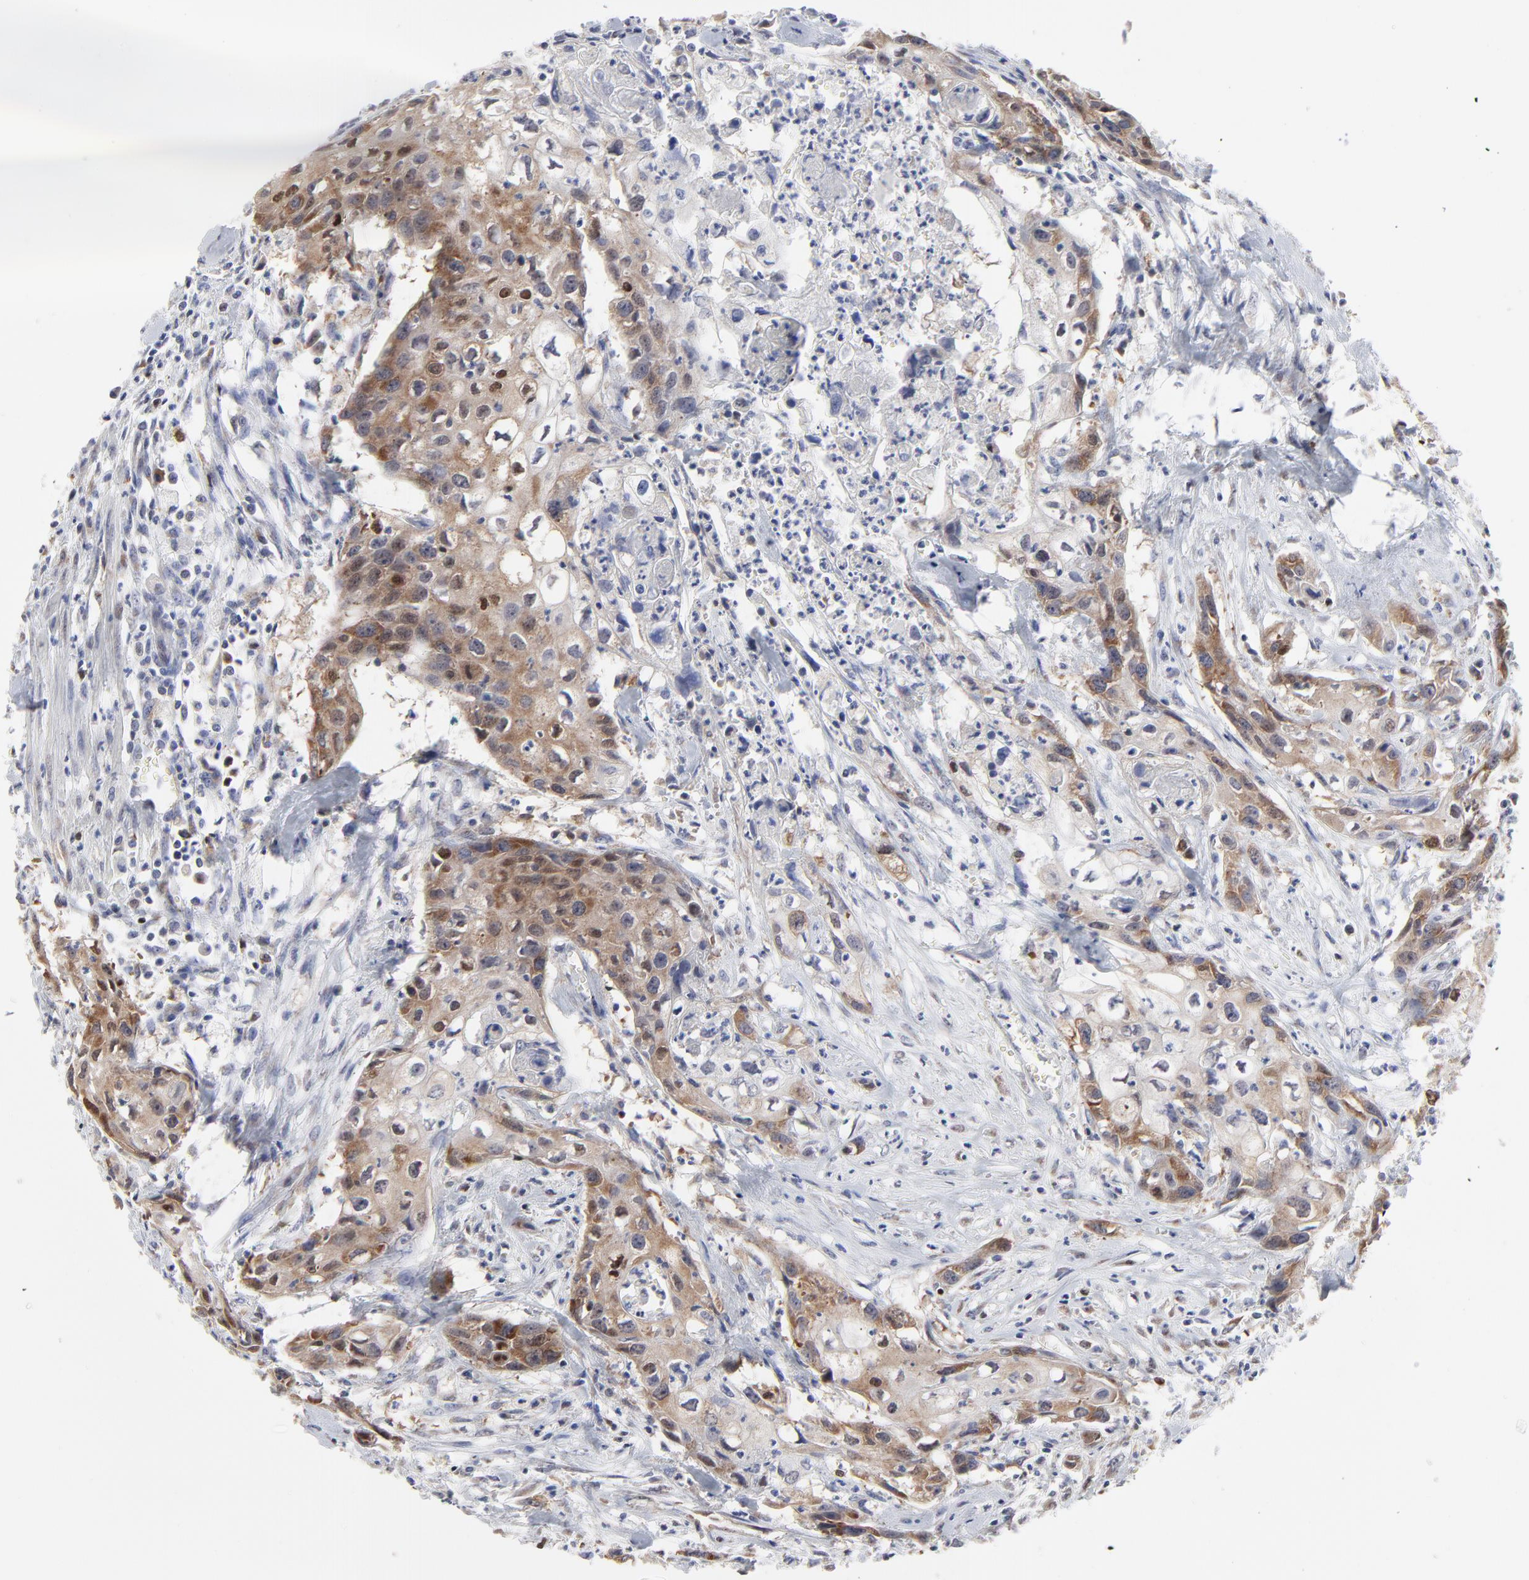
{"staining": {"intensity": "moderate", "quantity": ">75%", "location": "cytoplasmic/membranous,nuclear"}, "tissue": "urothelial cancer", "cell_type": "Tumor cells", "image_type": "cancer", "snomed": [{"axis": "morphology", "description": "Urothelial carcinoma, High grade"}, {"axis": "topography", "description": "Urinary bladder"}], "caption": "Protein analysis of urothelial cancer tissue shows moderate cytoplasmic/membranous and nuclear positivity in about >75% of tumor cells.", "gene": "NCAPH", "patient": {"sex": "male", "age": 54}}